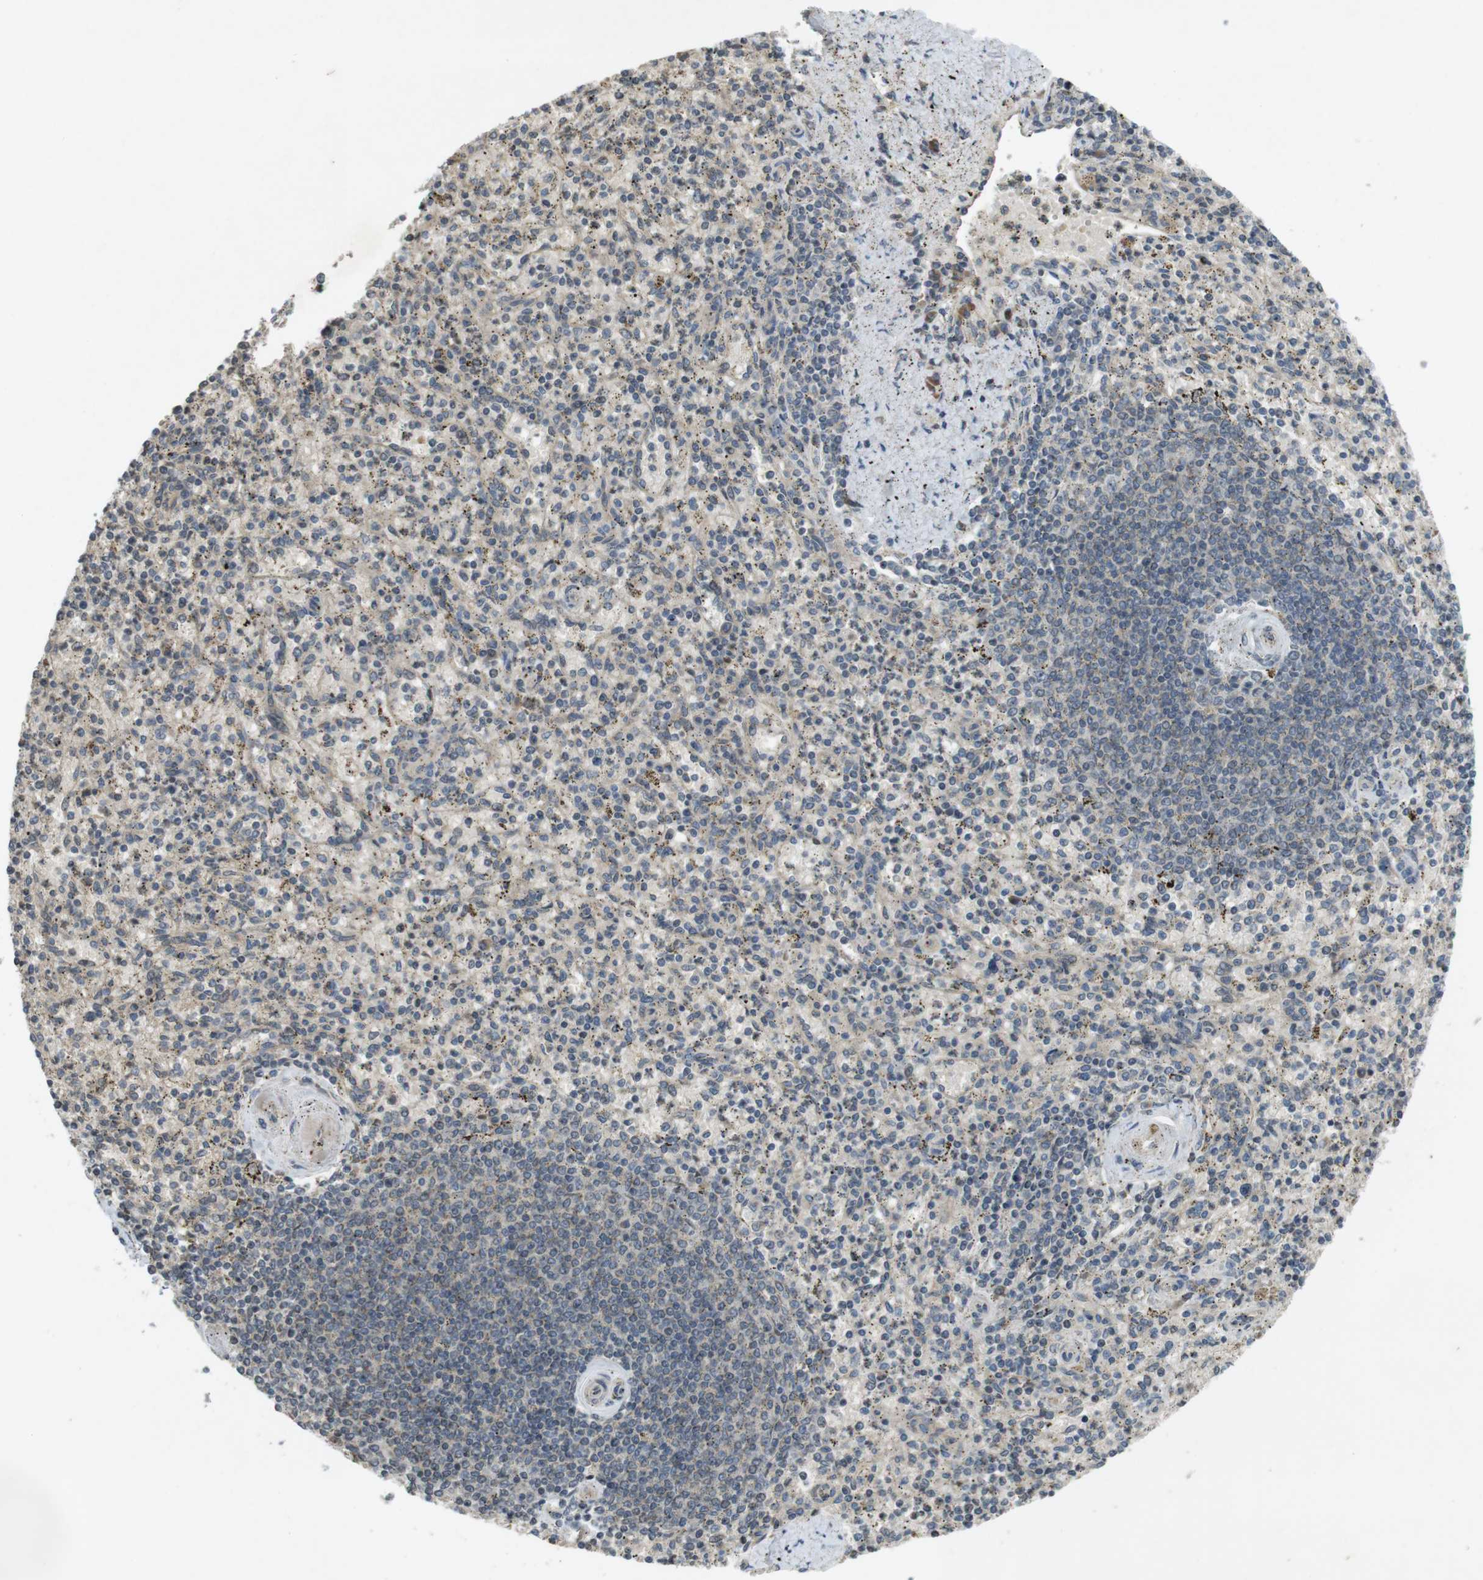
{"staining": {"intensity": "weak", "quantity": "25%-75%", "location": "cytoplasmic/membranous"}, "tissue": "spleen", "cell_type": "Cells in red pulp", "image_type": "normal", "snomed": [{"axis": "morphology", "description": "Normal tissue, NOS"}, {"axis": "topography", "description": "Spleen"}], "caption": "Spleen stained with immunohistochemistry reveals weak cytoplasmic/membranous positivity in about 25%-75% of cells in red pulp.", "gene": "CLTC", "patient": {"sex": "male", "age": 72}}